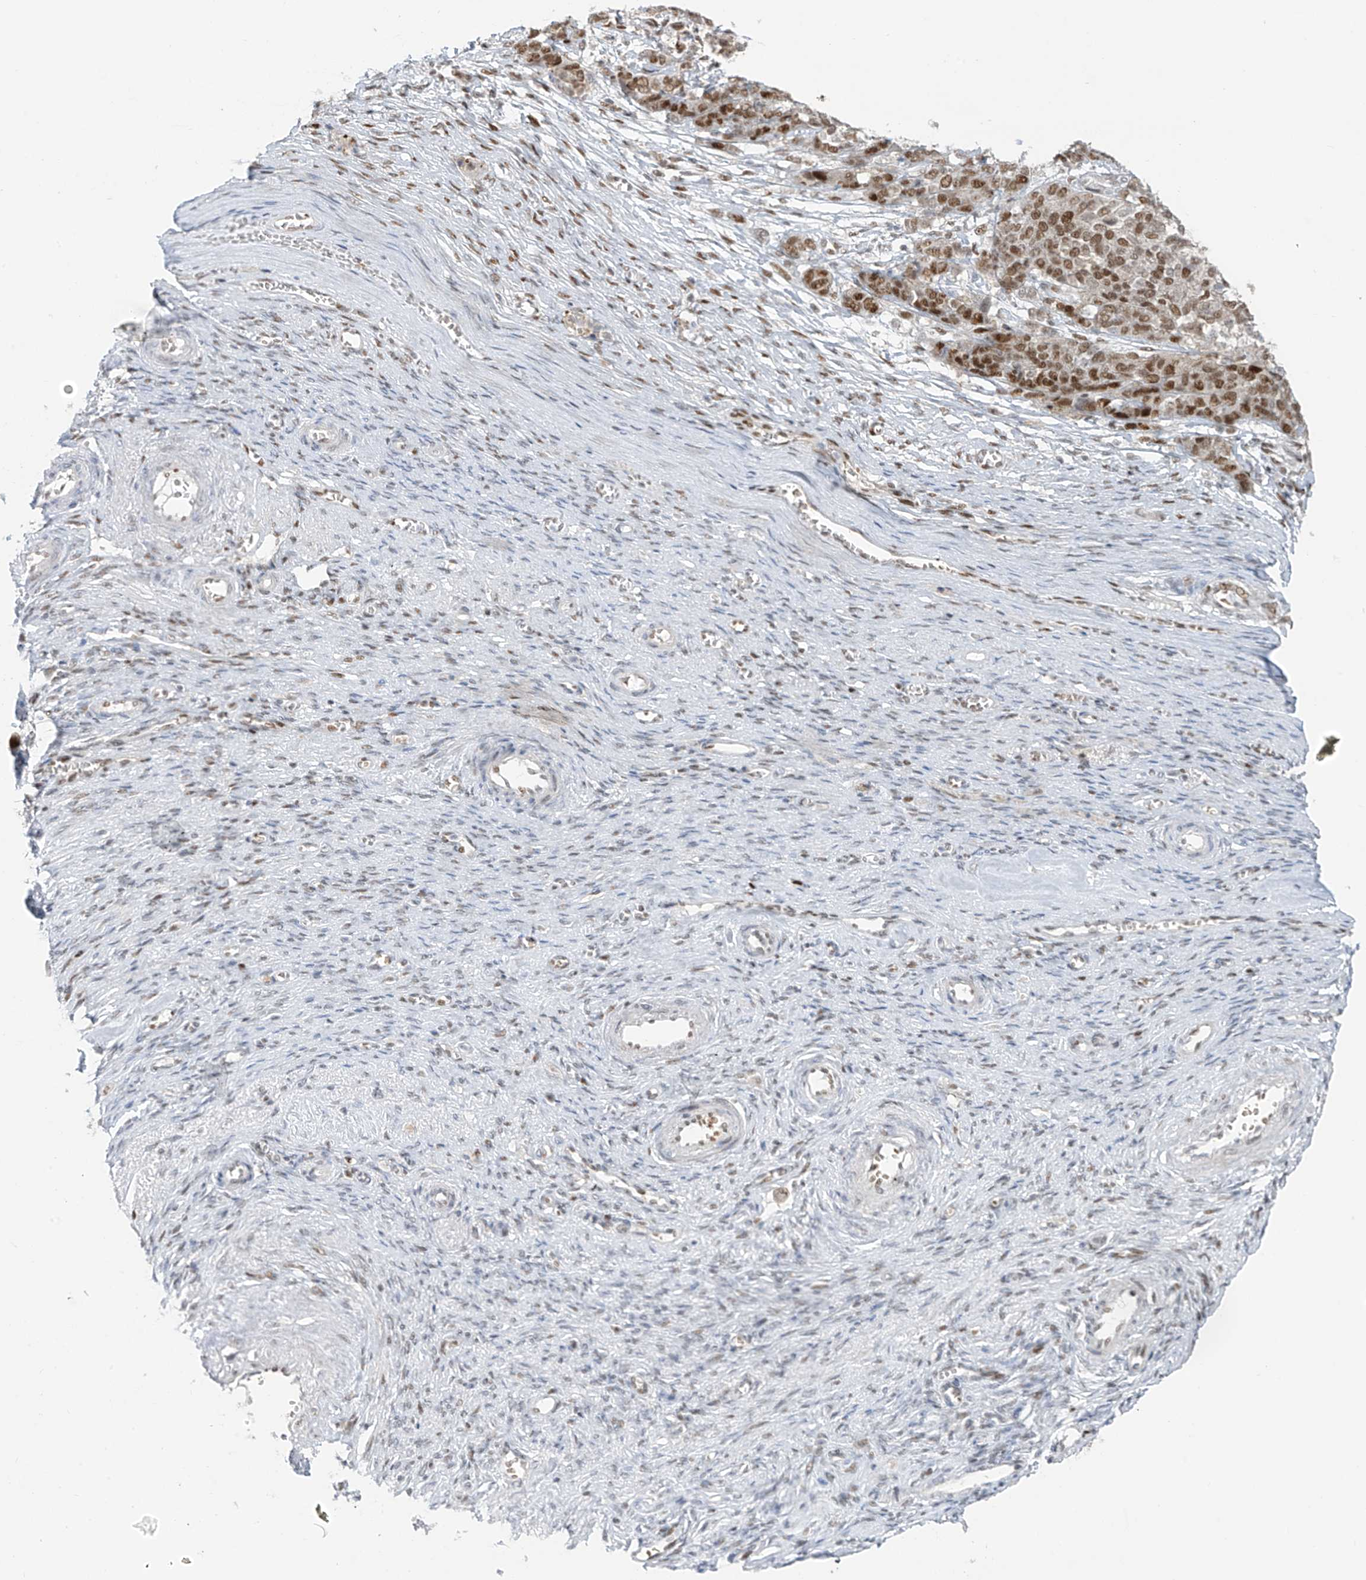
{"staining": {"intensity": "moderate", "quantity": ">75%", "location": "nuclear"}, "tissue": "ovarian cancer", "cell_type": "Tumor cells", "image_type": "cancer", "snomed": [{"axis": "morphology", "description": "Cystadenocarcinoma, serous, NOS"}, {"axis": "topography", "description": "Ovary"}], "caption": "Human ovarian cancer stained for a protein (brown) exhibits moderate nuclear positive positivity in approximately >75% of tumor cells.", "gene": "ZCWPW2", "patient": {"sex": "female", "age": 44}}